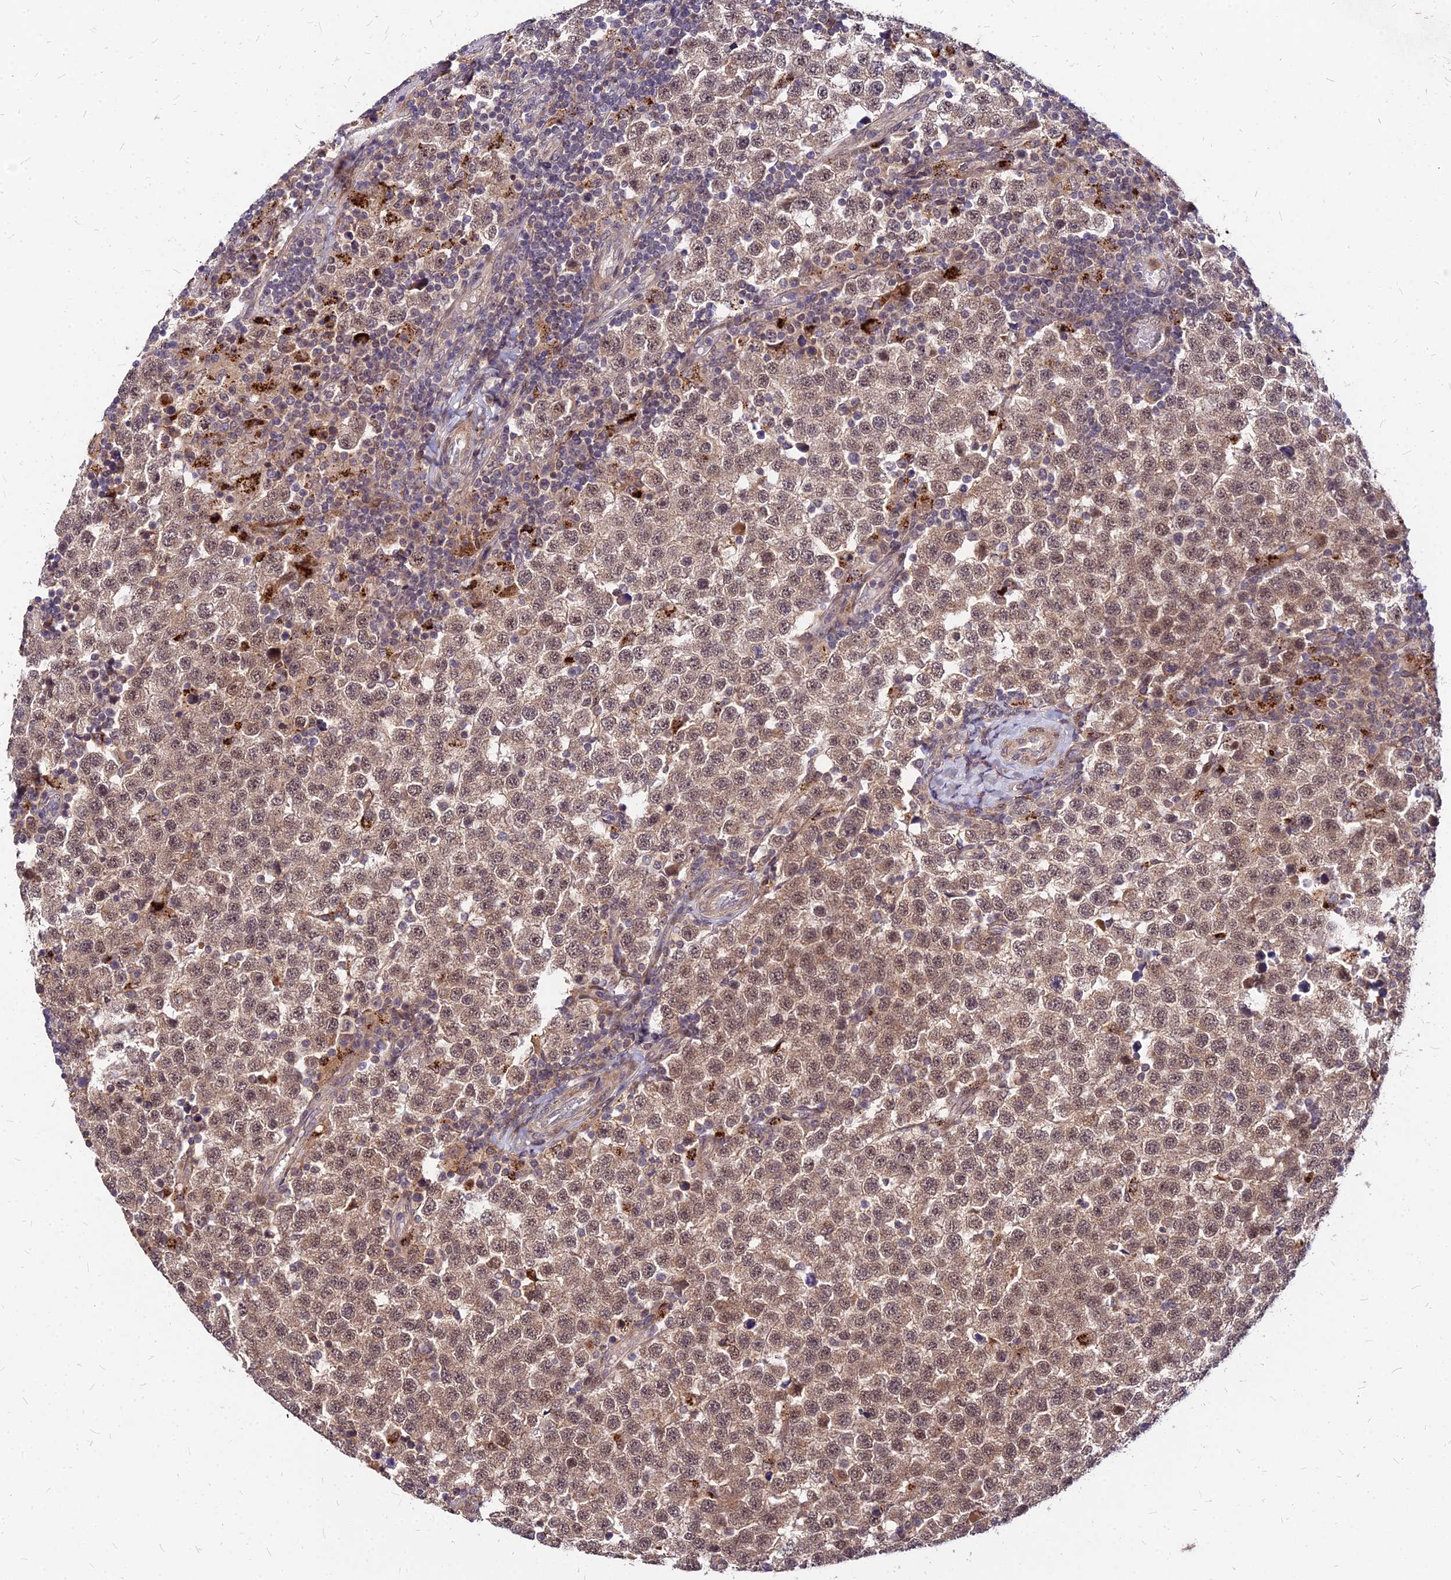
{"staining": {"intensity": "moderate", "quantity": ">75%", "location": "cytoplasmic/membranous,nuclear"}, "tissue": "testis cancer", "cell_type": "Tumor cells", "image_type": "cancer", "snomed": [{"axis": "morphology", "description": "Seminoma, NOS"}, {"axis": "topography", "description": "Testis"}], "caption": "This micrograph demonstrates IHC staining of seminoma (testis), with medium moderate cytoplasmic/membranous and nuclear expression in approximately >75% of tumor cells.", "gene": "APBA3", "patient": {"sex": "male", "age": 34}}